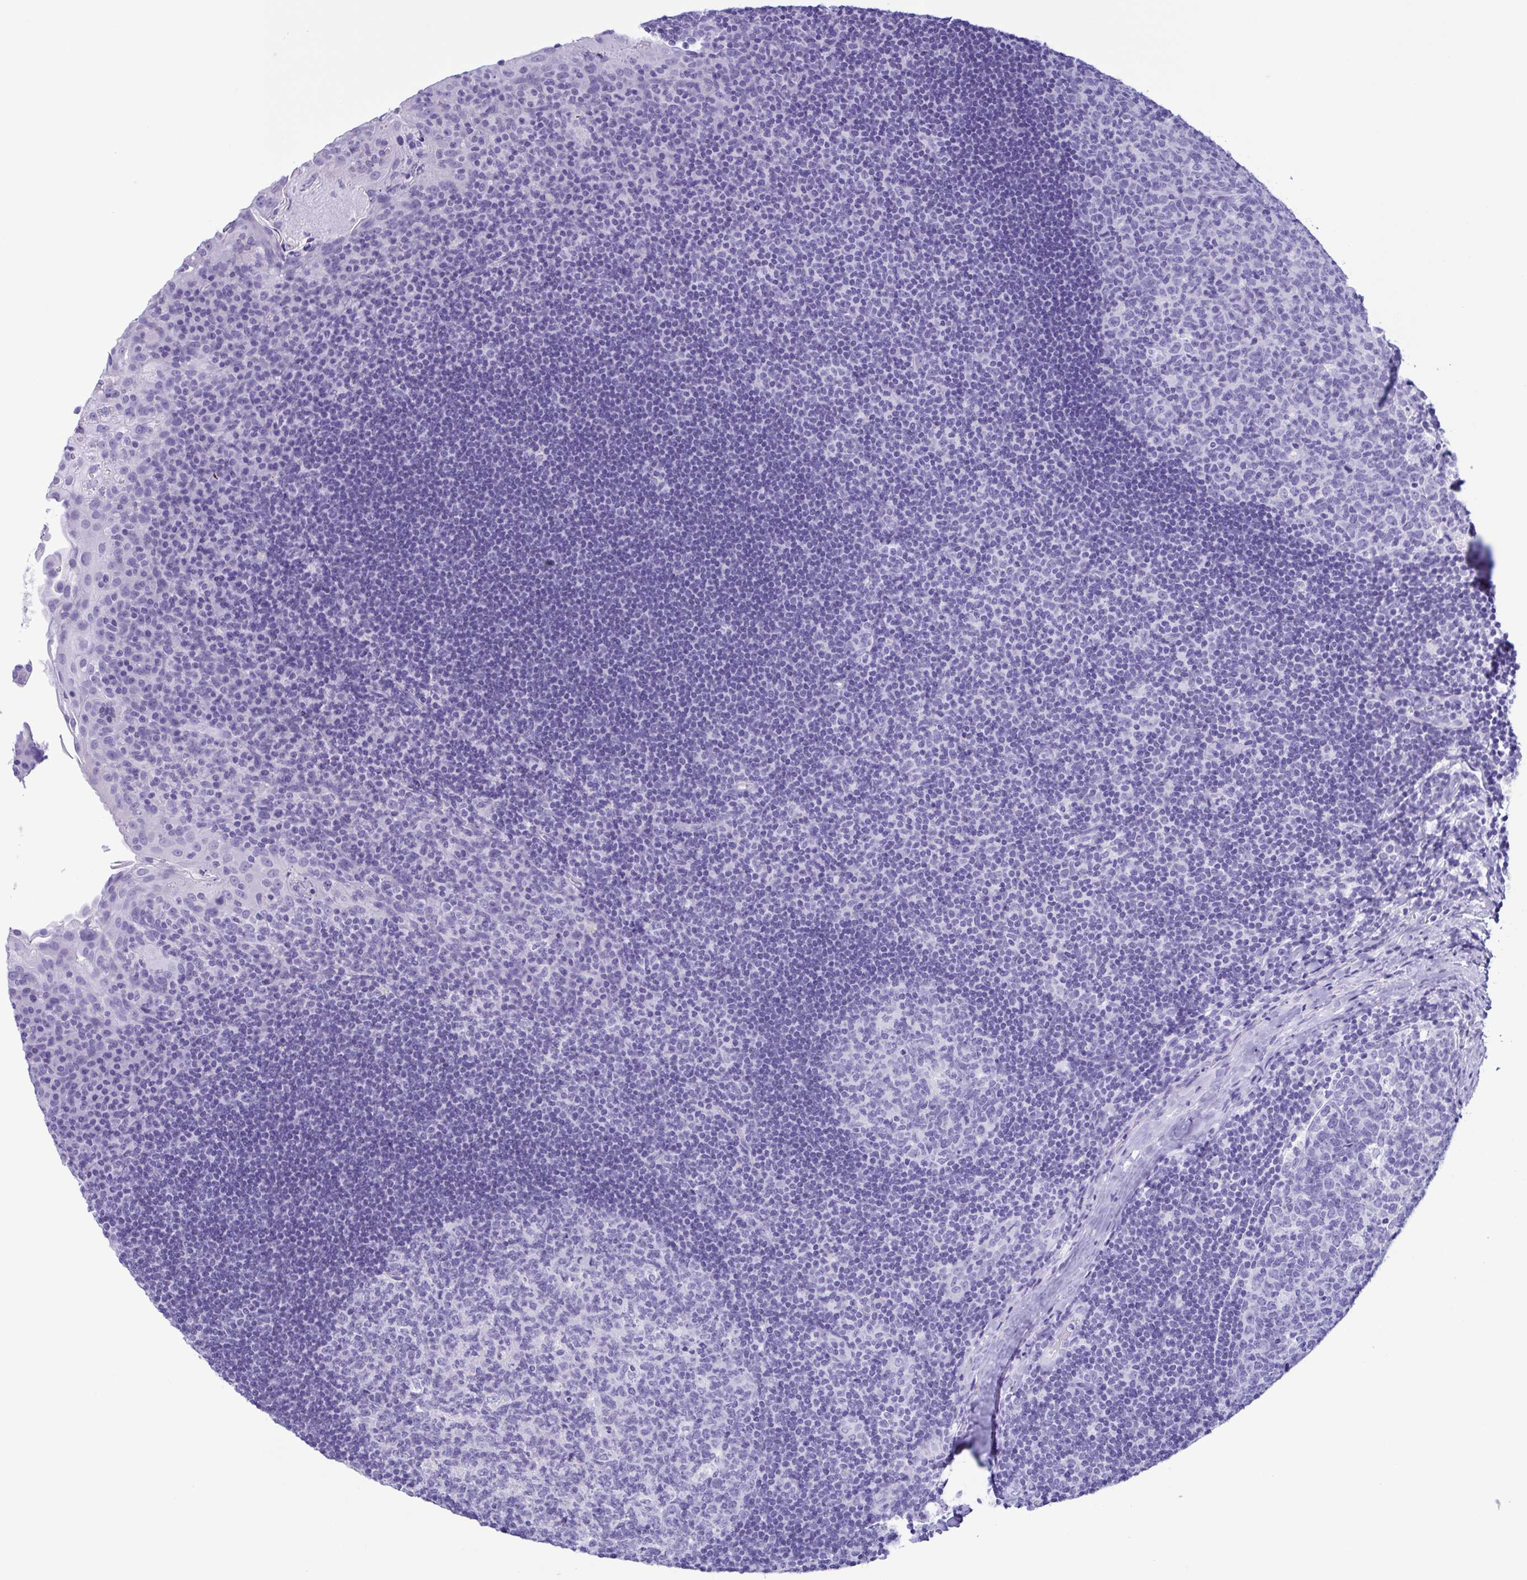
{"staining": {"intensity": "negative", "quantity": "none", "location": "none"}, "tissue": "tonsil", "cell_type": "Germinal center cells", "image_type": "normal", "snomed": [{"axis": "morphology", "description": "Normal tissue, NOS"}, {"axis": "topography", "description": "Tonsil"}], "caption": "High power microscopy image of an immunohistochemistry image of unremarkable tonsil, revealing no significant positivity in germinal center cells.", "gene": "TSPY10", "patient": {"sex": "male", "age": 17}}